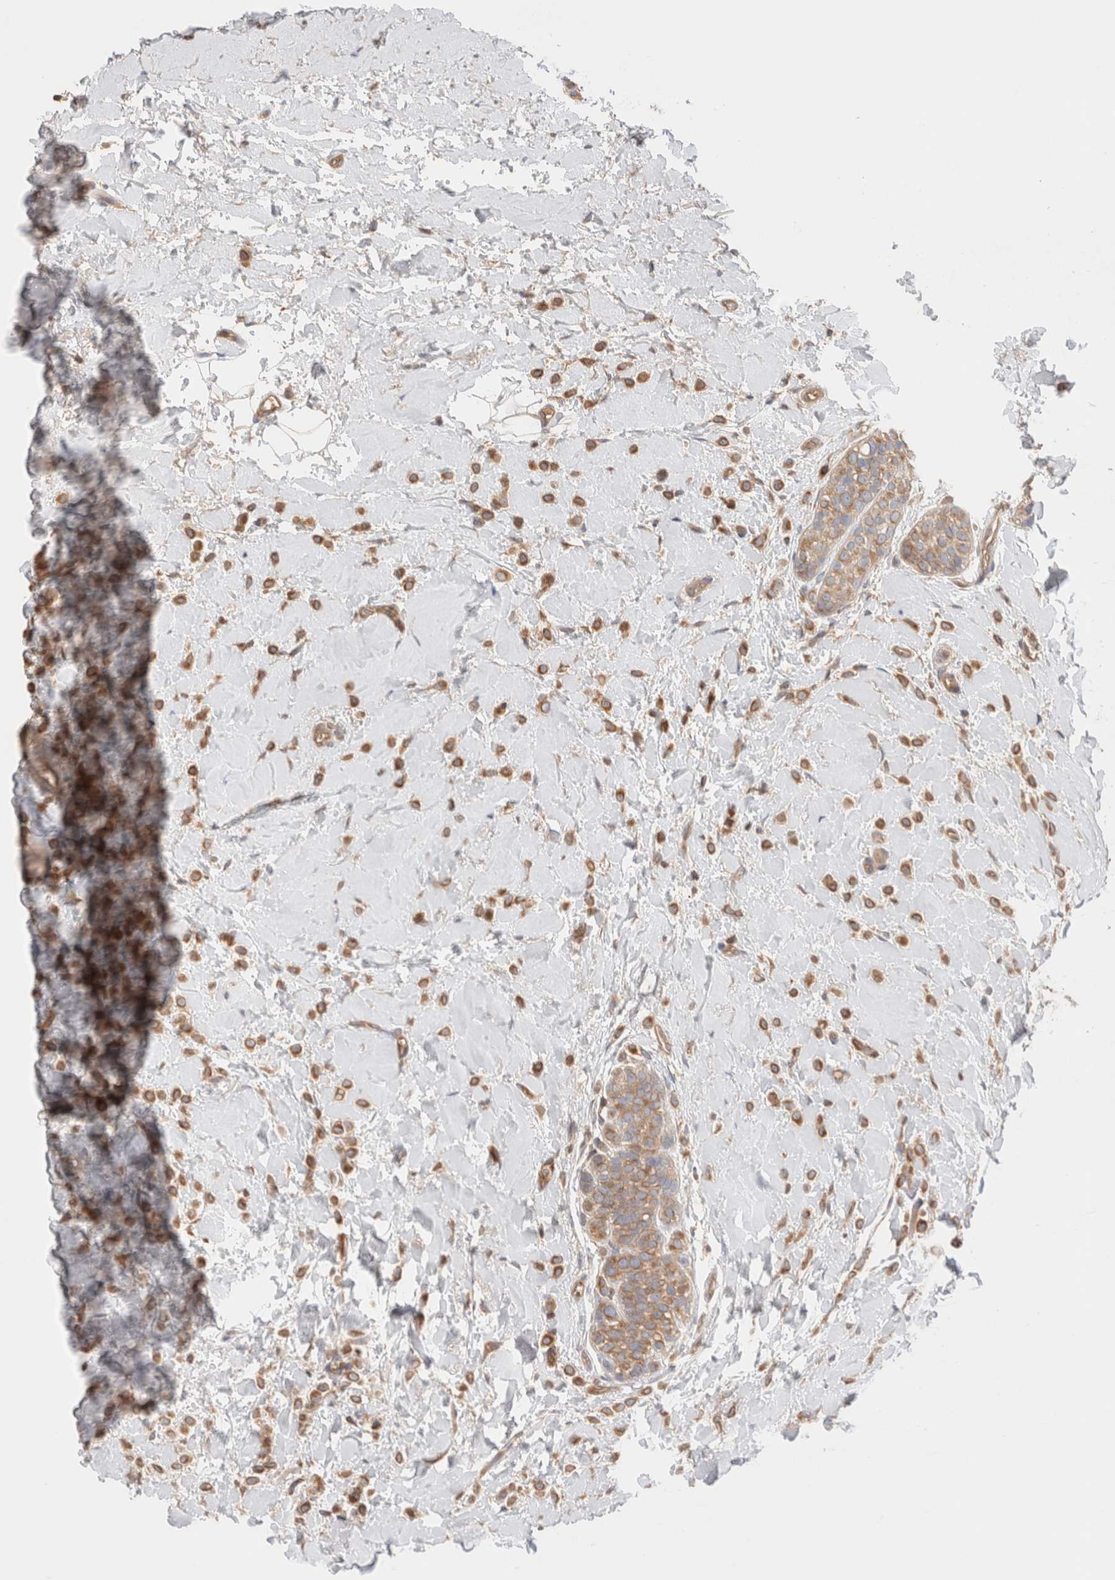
{"staining": {"intensity": "moderate", "quantity": ">75%", "location": "cytoplasmic/membranous"}, "tissue": "breast cancer", "cell_type": "Tumor cells", "image_type": "cancer", "snomed": [{"axis": "morphology", "description": "Normal tissue, NOS"}, {"axis": "morphology", "description": "Lobular carcinoma"}, {"axis": "topography", "description": "Breast"}], "caption": "High-magnification brightfield microscopy of breast cancer (lobular carcinoma) stained with DAB (brown) and counterstained with hematoxylin (blue). tumor cells exhibit moderate cytoplasmic/membranous expression is present in about>75% of cells.", "gene": "SIKE1", "patient": {"sex": "female", "age": 50}}